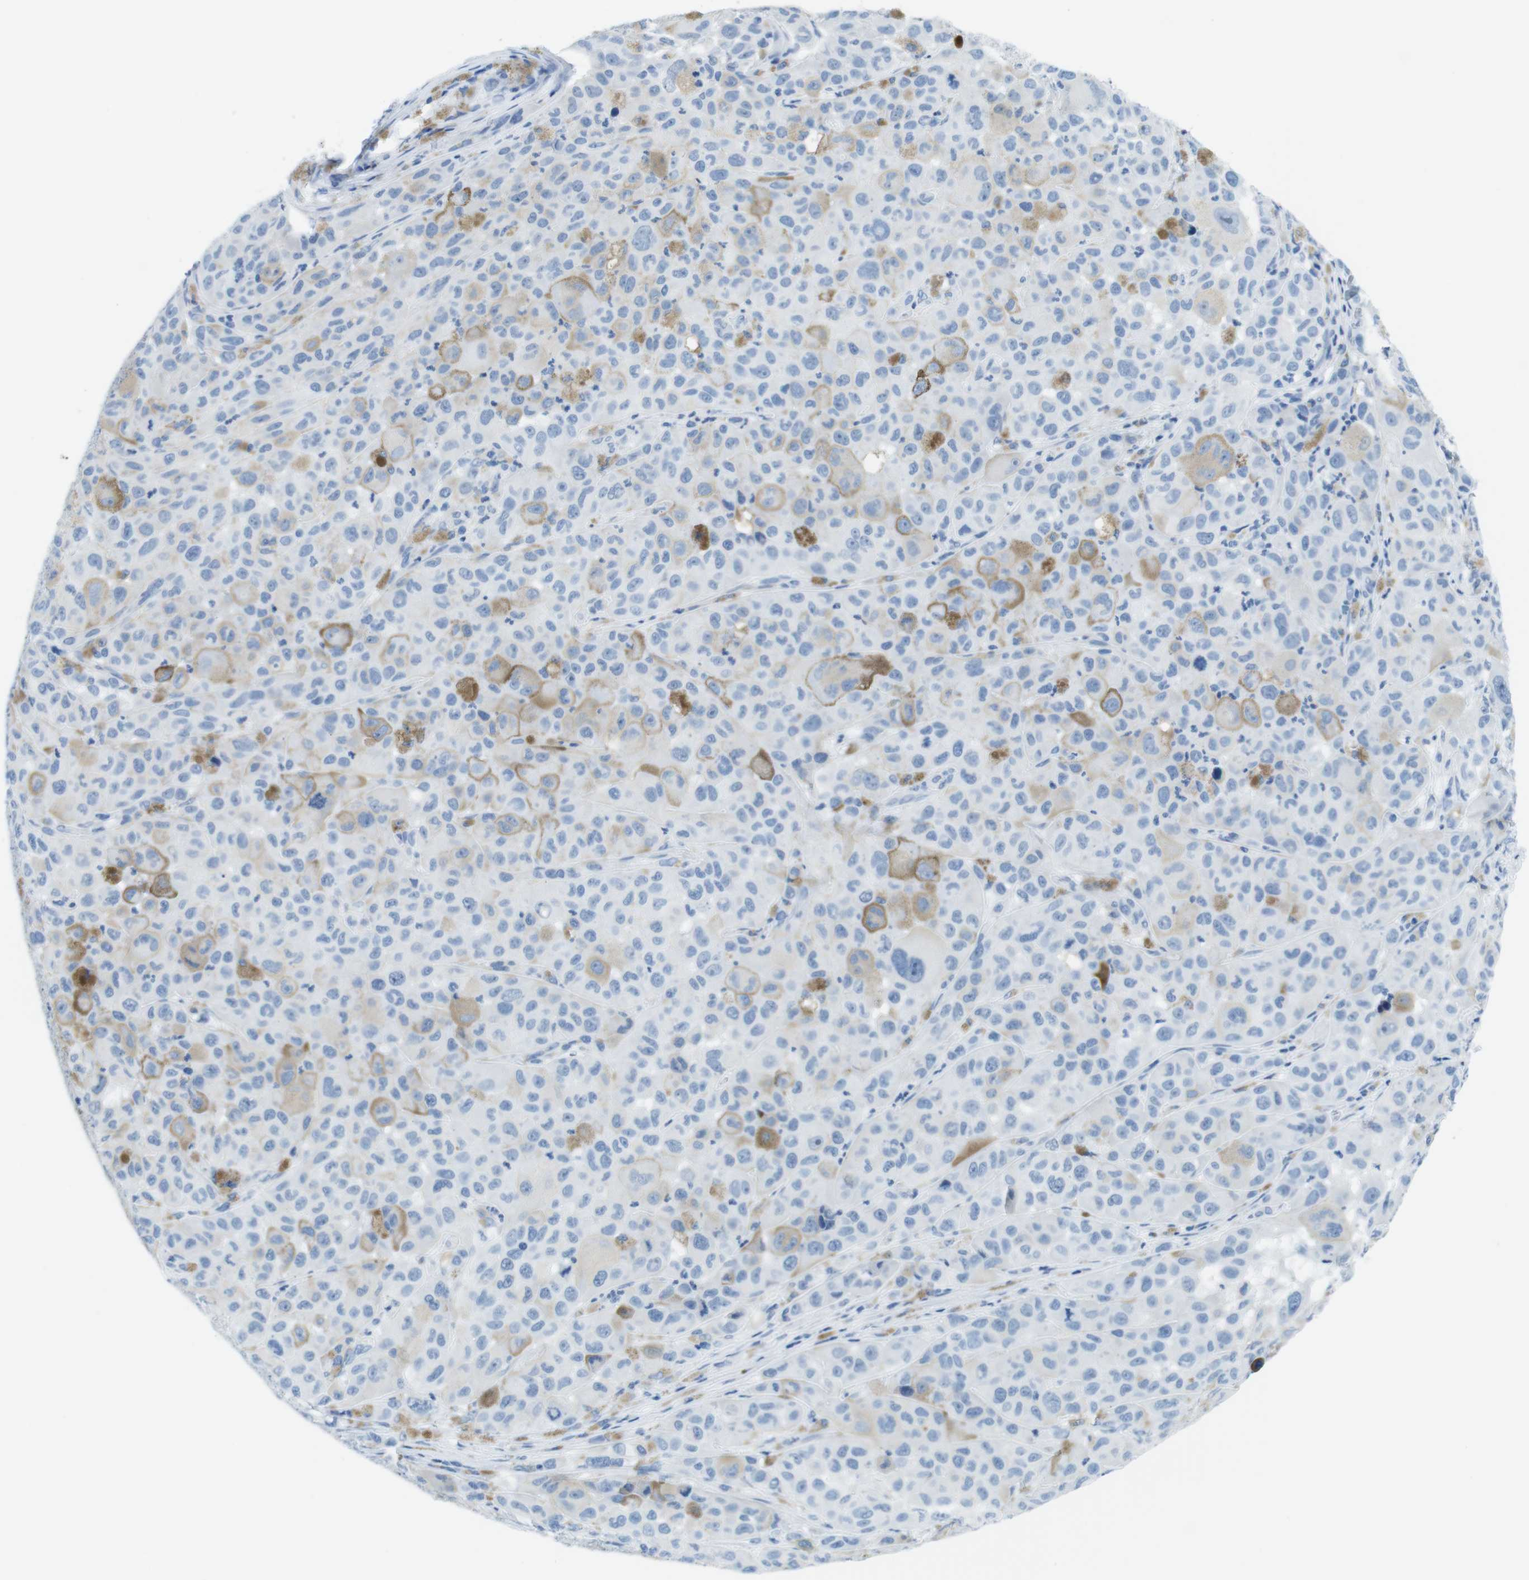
{"staining": {"intensity": "negative", "quantity": "none", "location": "none"}, "tissue": "melanoma", "cell_type": "Tumor cells", "image_type": "cancer", "snomed": [{"axis": "morphology", "description": "Malignant melanoma, NOS"}, {"axis": "topography", "description": "Skin"}], "caption": "High magnification brightfield microscopy of malignant melanoma stained with DAB (brown) and counterstained with hematoxylin (blue): tumor cells show no significant staining. (DAB (3,3'-diaminobenzidine) immunohistochemistry (IHC), high magnification).", "gene": "GAP43", "patient": {"sex": "male", "age": 96}}